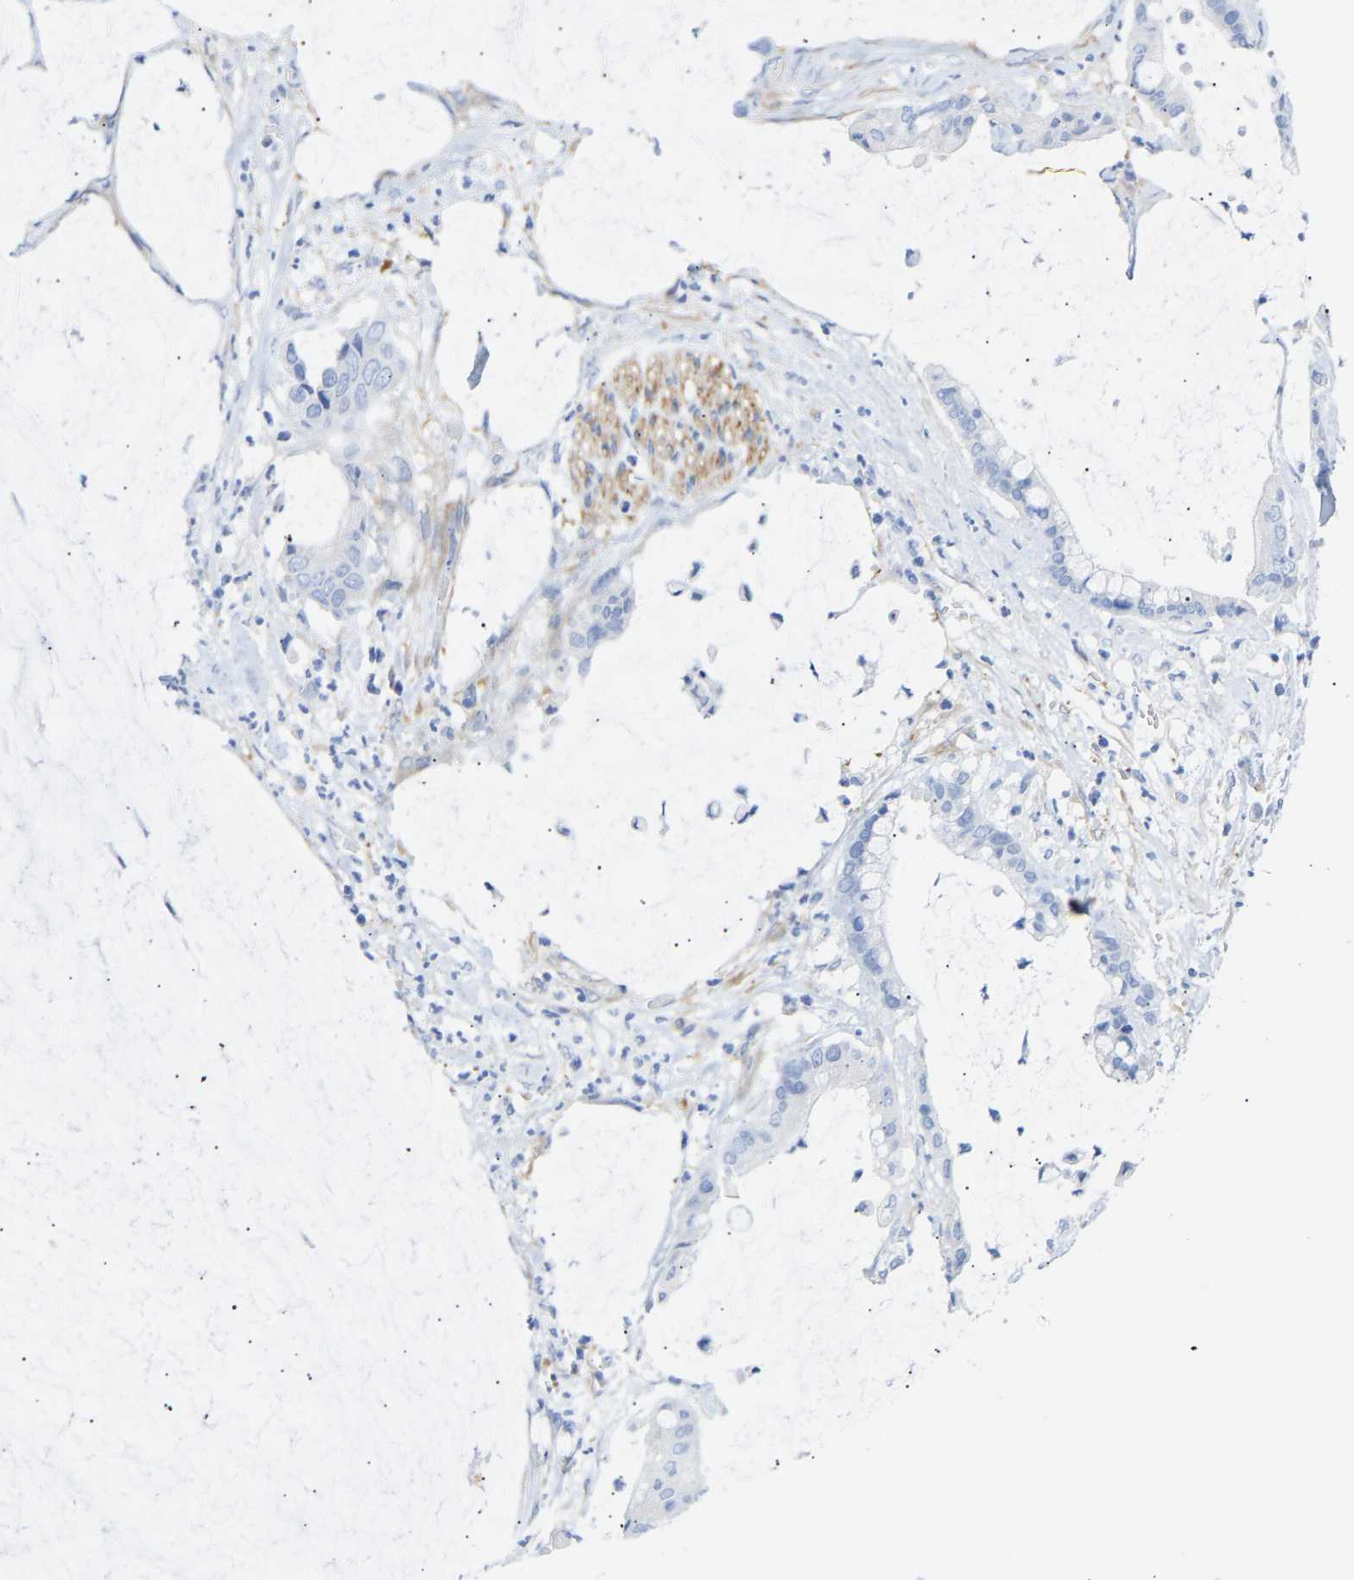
{"staining": {"intensity": "negative", "quantity": "none", "location": "none"}, "tissue": "pancreatic cancer", "cell_type": "Tumor cells", "image_type": "cancer", "snomed": [{"axis": "morphology", "description": "Adenocarcinoma, NOS"}, {"axis": "topography", "description": "Pancreas"}], "caption": "The IHC photomicrograph has no significant expression in tumor cells of adenocarcinoma (pancreatic) tissue.", "gene": "AMPH", "patient": {"sex": "male", "age": 41}}